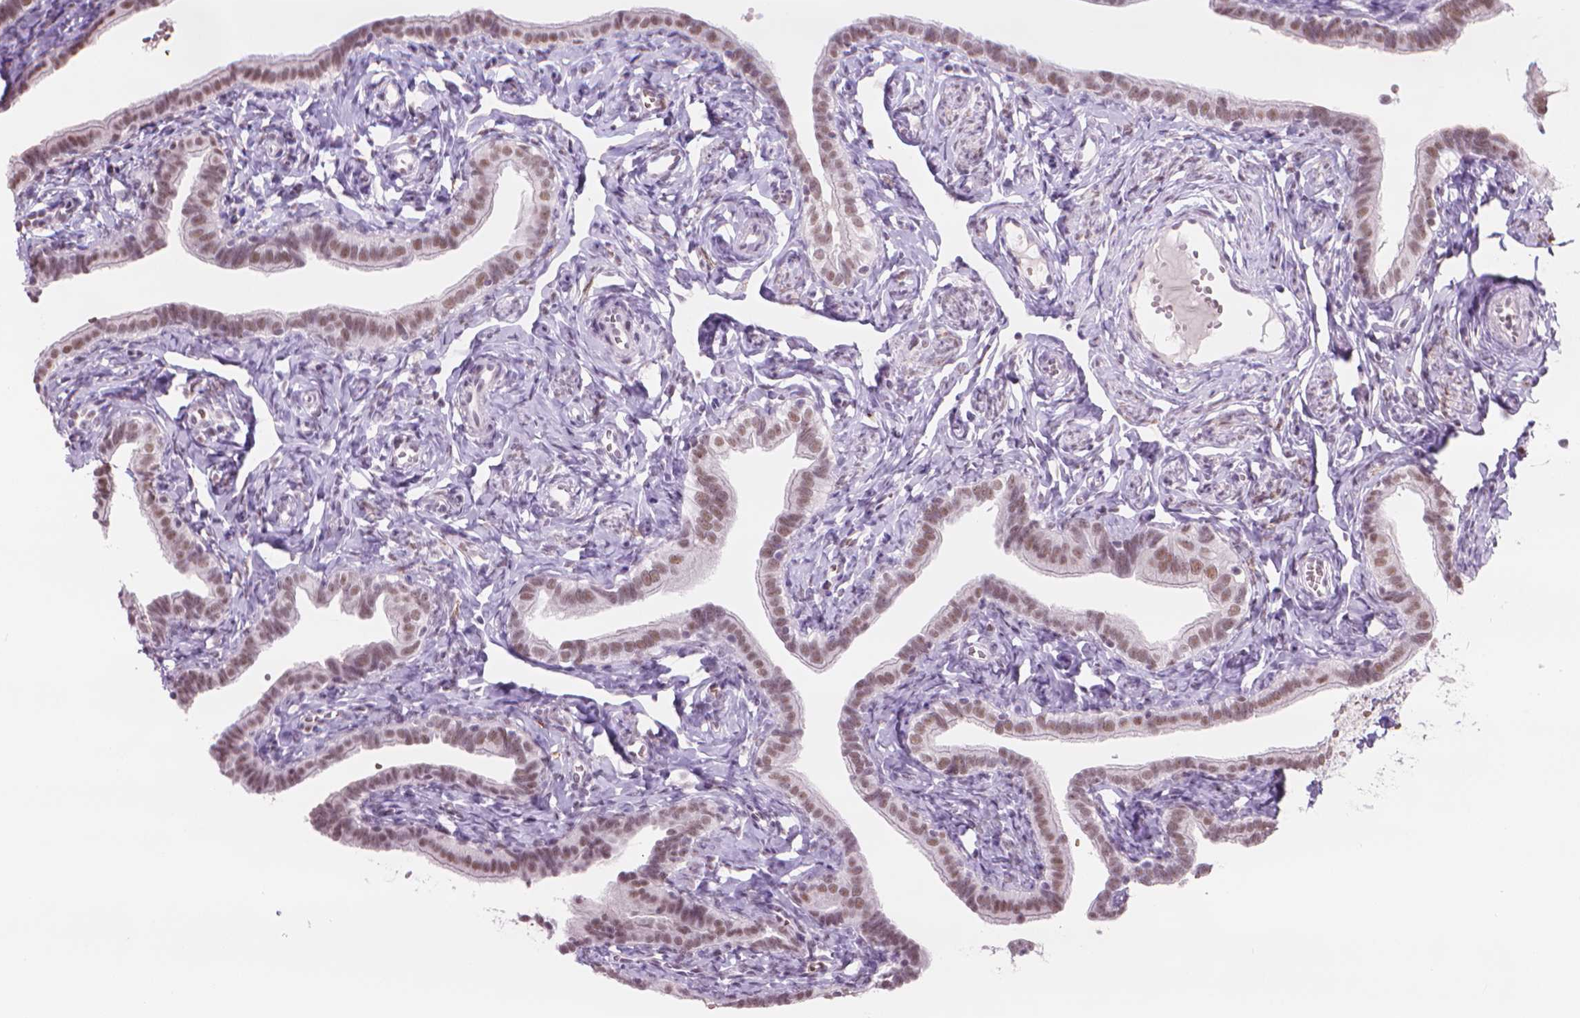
{"staining": {"intensity": "moderate", "quantity": ">75%", "location": "nuclear"}, "tissue": "fallopian tube", "cell_type": "Glandular cells", "image_type": "normal", "snomed": [{"axis": "morphology", "description": "Normal tissue, NOS"}, {"axis": "topography", "description": "Fallopian tube"}], "caption": "Brown immunohistochemical staining in benign human fallopian tube exhibits moderate nuclear positivity in about >75% of glandular cells.", "gene": "POLR3D", "patient": {"sex": "female", "age": 41}}